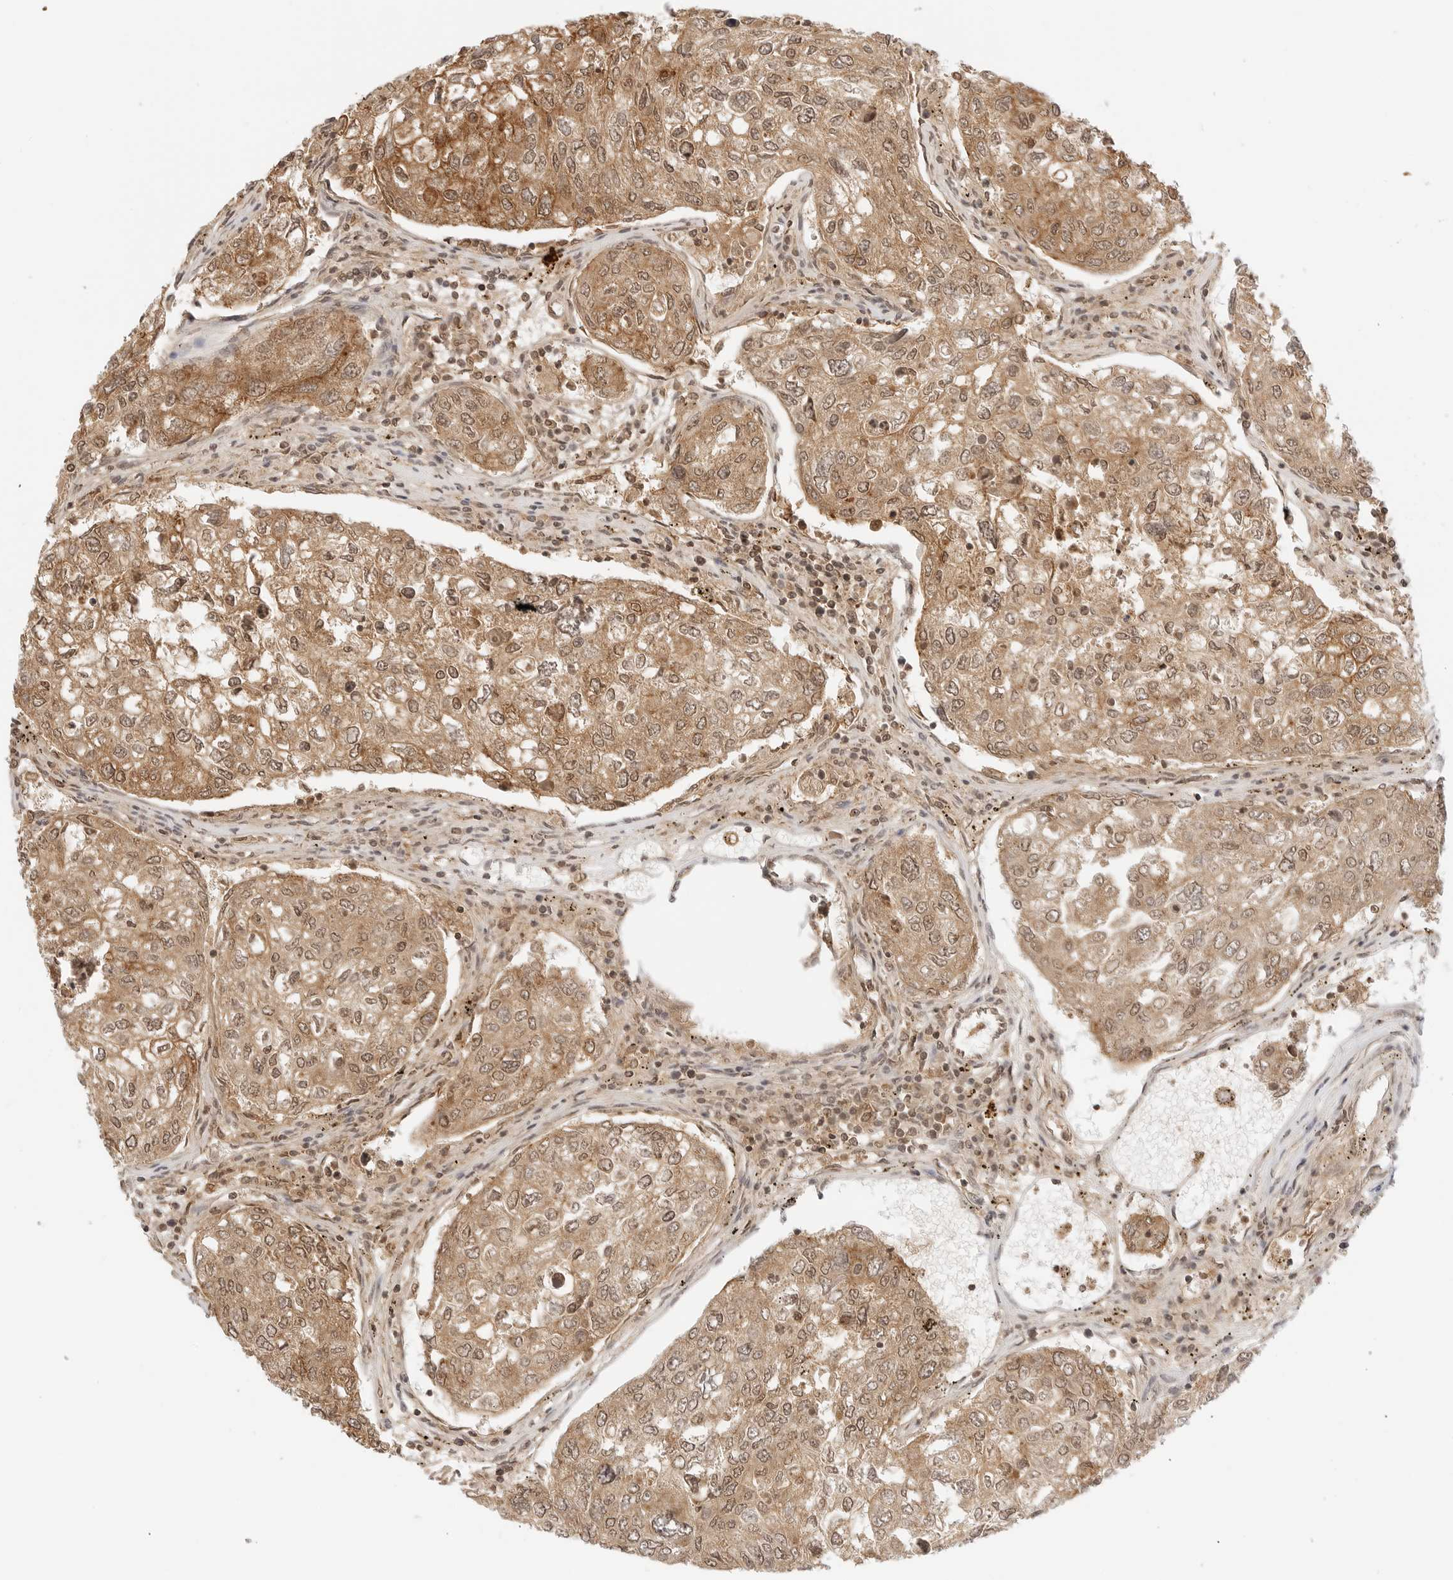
{"staining": {"intensity": "moderate", "quantity": ">75%", "location": "cytoplasmic/membranous,nuclear"}, "tissue": "urothelial cancer", "cell_type": "Tumor cells", "image_type": "cancer", "snomed": [{"axis": "morphology", "description": "Urothelial carcinoma, High grade"}, {"axis": "topography", "description": "Lymph node"}, {"axis": "topography", "description": "Urinary bladder"}], "caption": "This photomicrograph reveals urothelial cancer stained with IHC to label a protein in brown. The cytoplasmic/membranous and nuclear of tumor cells show moderate positivity for the protein. Nuclei are counter-stained blue.", "gene": "EPHA1", "patient": {"sex": "male", "age": 51}}